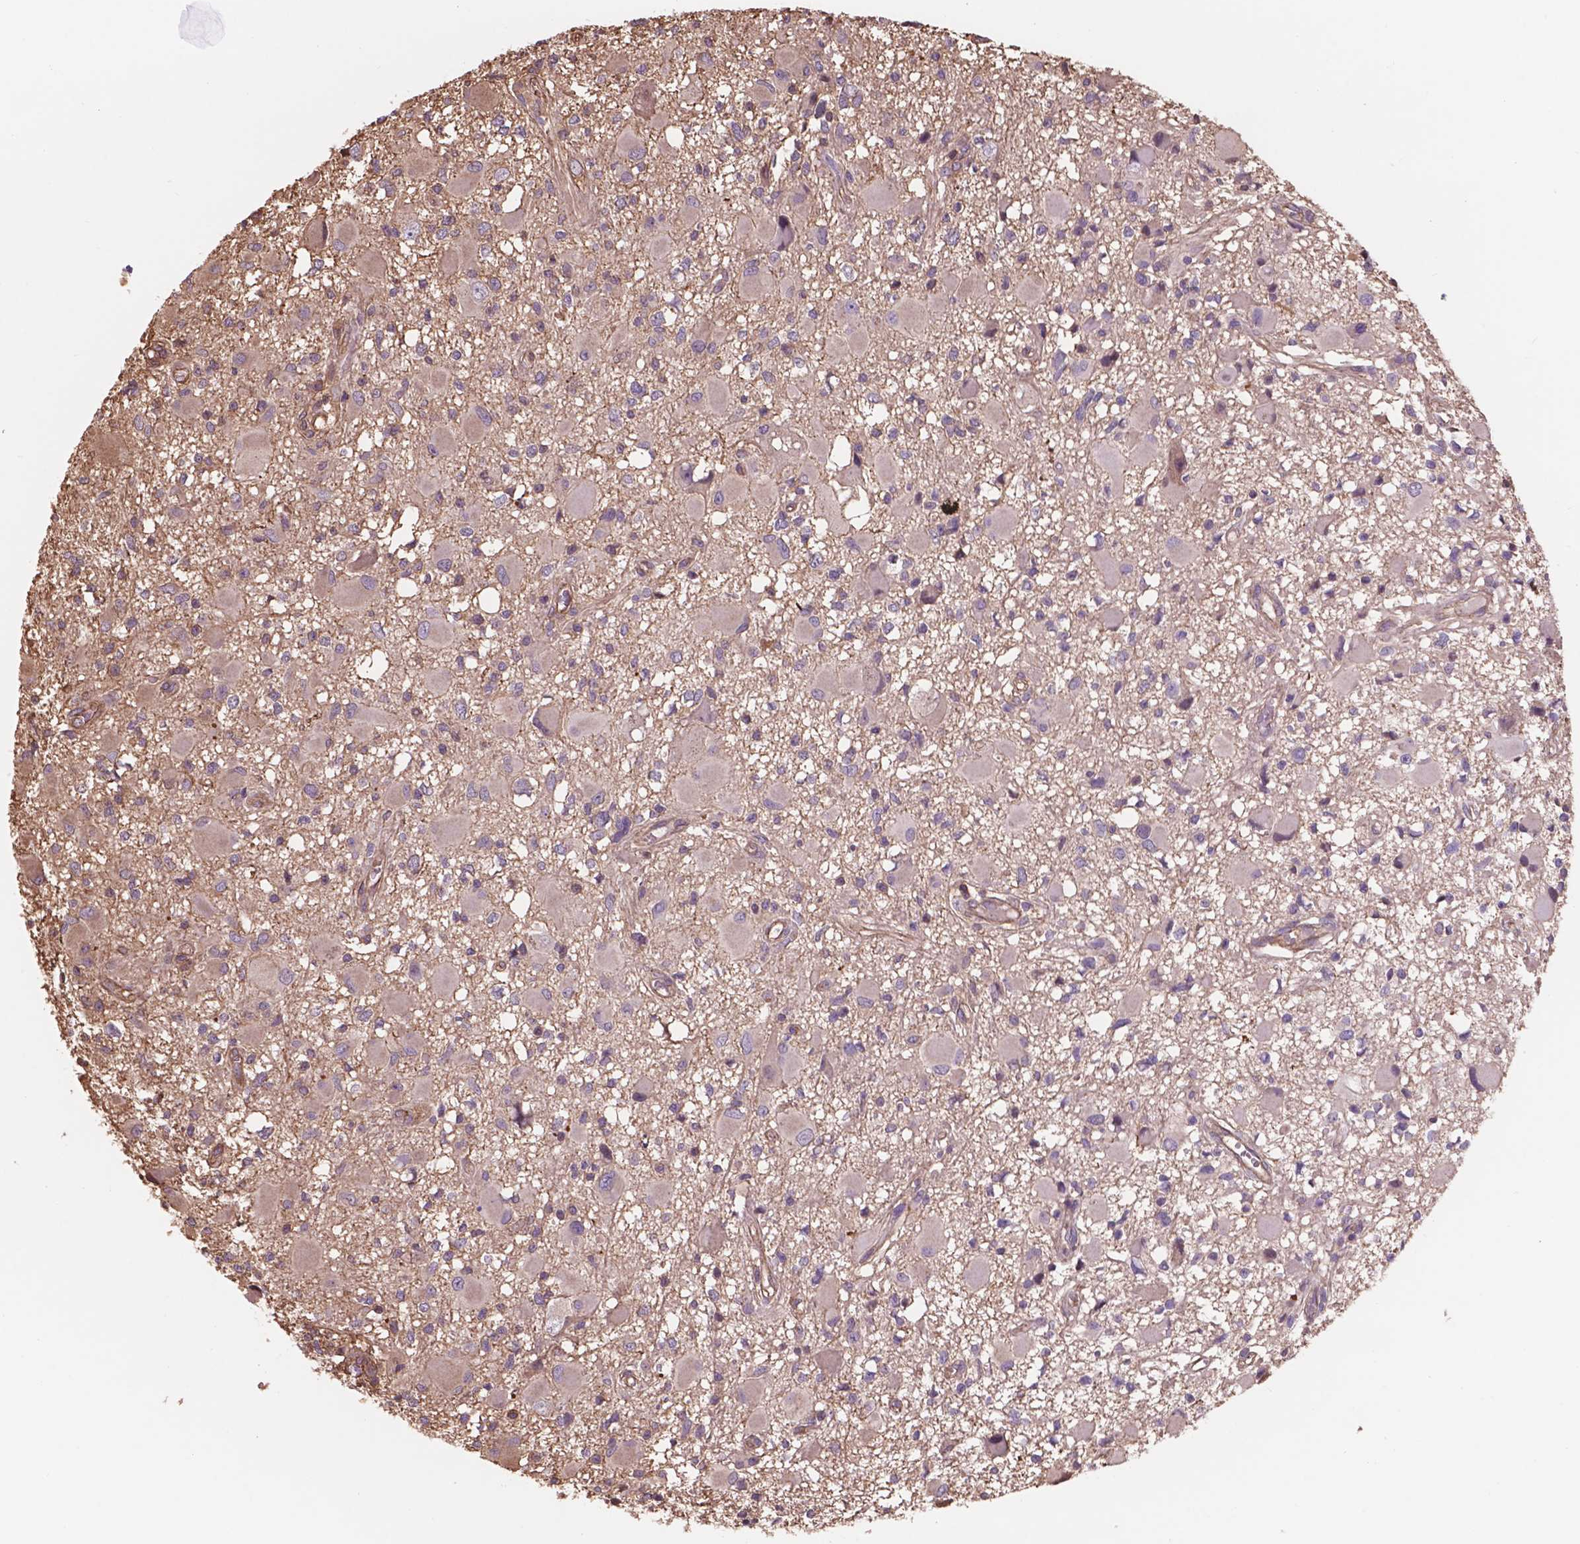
{"staining": {"intensity": "negative", "quantity": "none", "location": "none"}, "tissue": "glioma", "cell_type": "Tumor cells", "image_type": "cancer", "snomed": [{"axis": "morphology", "description": "Glioma, malignant, High grade"}, {"axis": "topography", "description": "Brain"}], "caption": "DAB immunohistochemical staining of human glioma reveals no significant positivity in tumor cells.", "gene": "NIPA2", "patient": {"sex": "male", "age": 54}}